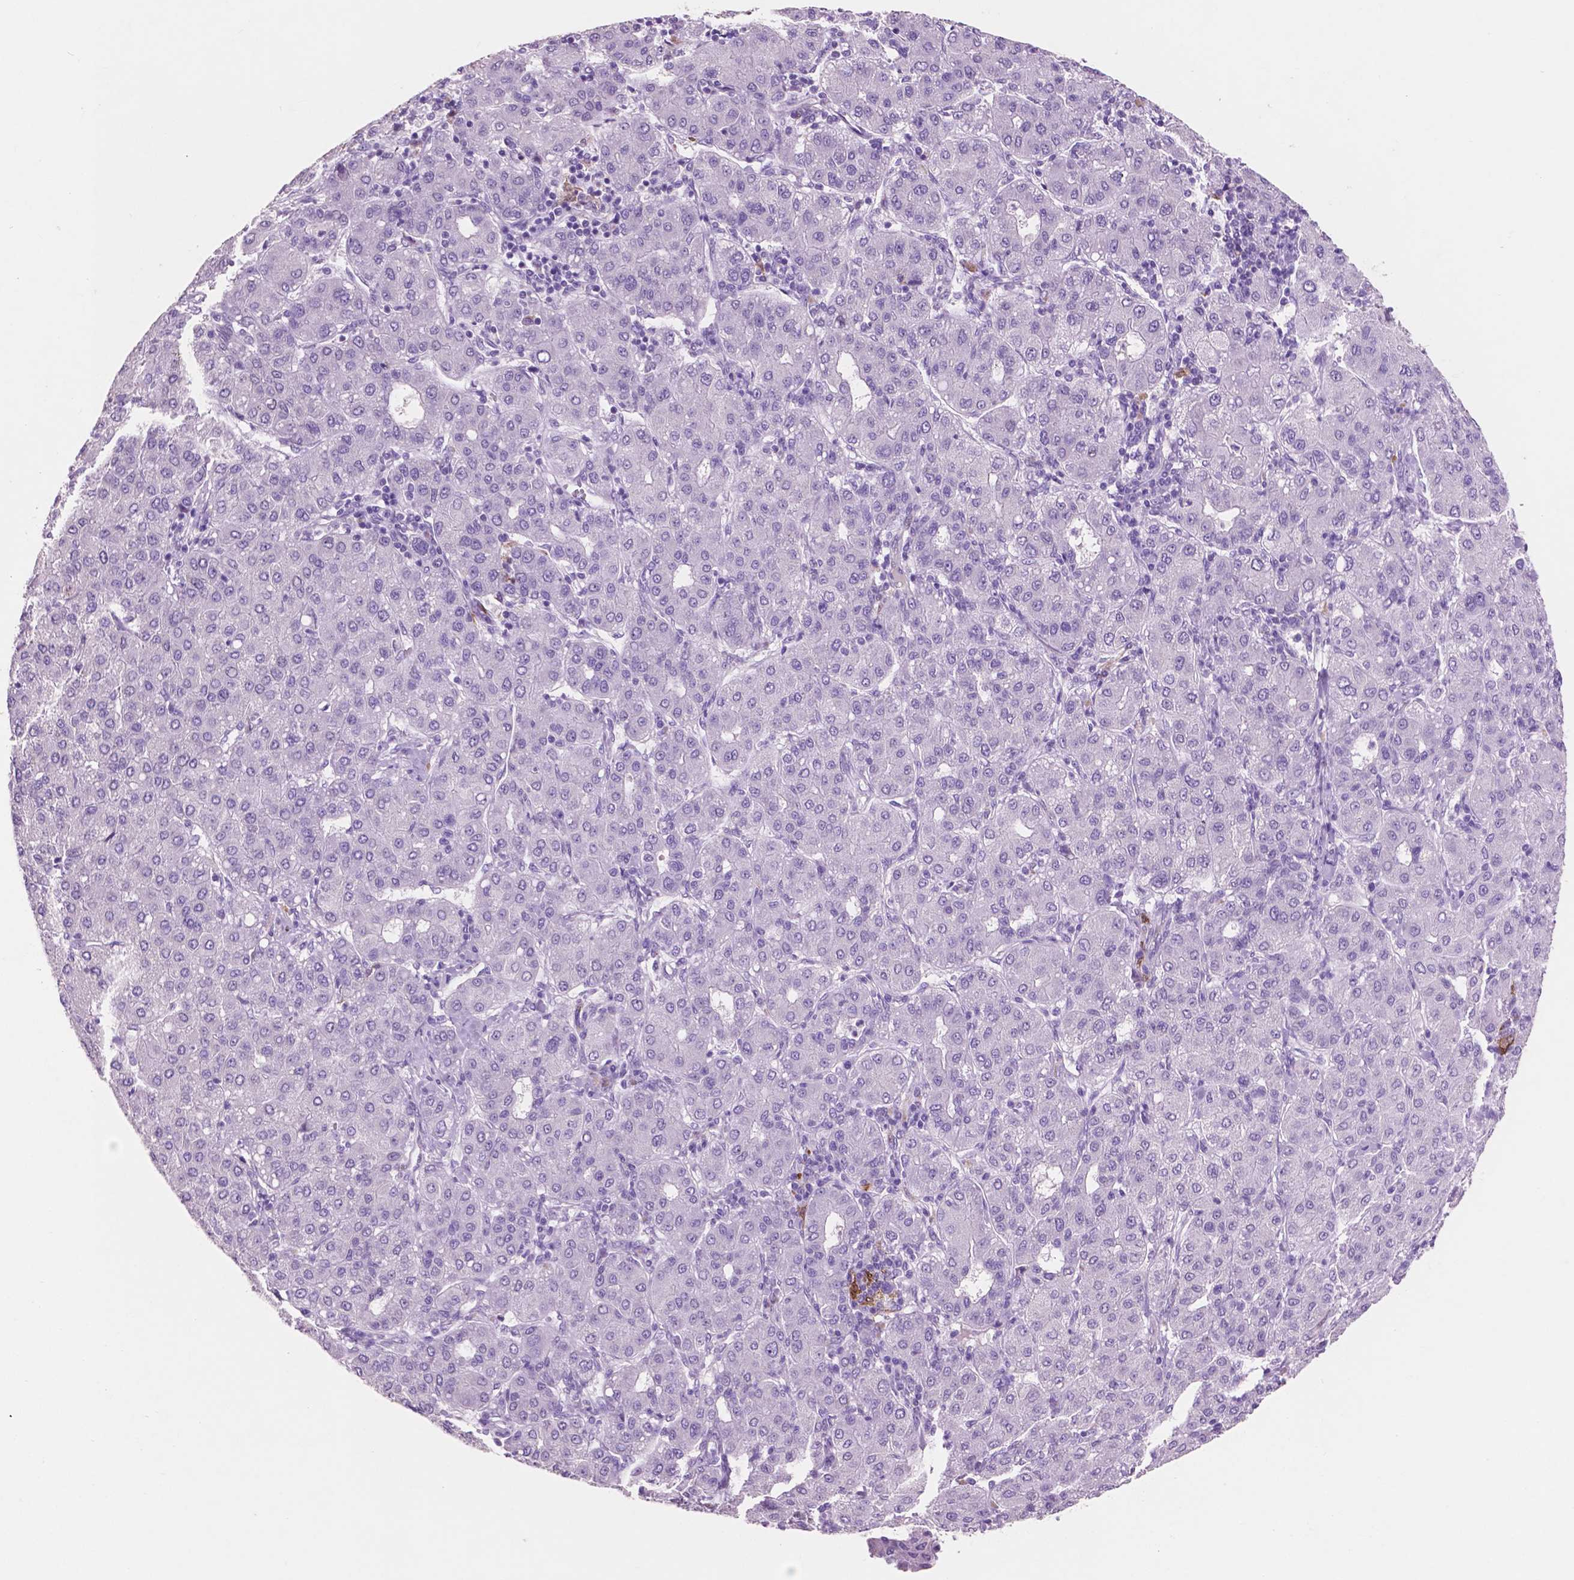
{"staining": {"intensity": "negative", "quantity": "none", "location": "none"}, "tissue": "liver cancer", "cell_type": "Tumor cells", "image_type": "cancer", "snomed": [{"axis": "morphology", "description": "Carcinoma, Hepatocellular, NOS"}, {"axis": "topography", "description": "Liver"}], "caption": "Immunohistochemical staining of liver hepatocellular carcinoma reveals no significant staining in tumor cells.", "gene": "IDO1", "patient": {"sex": "male", "age": 65}}